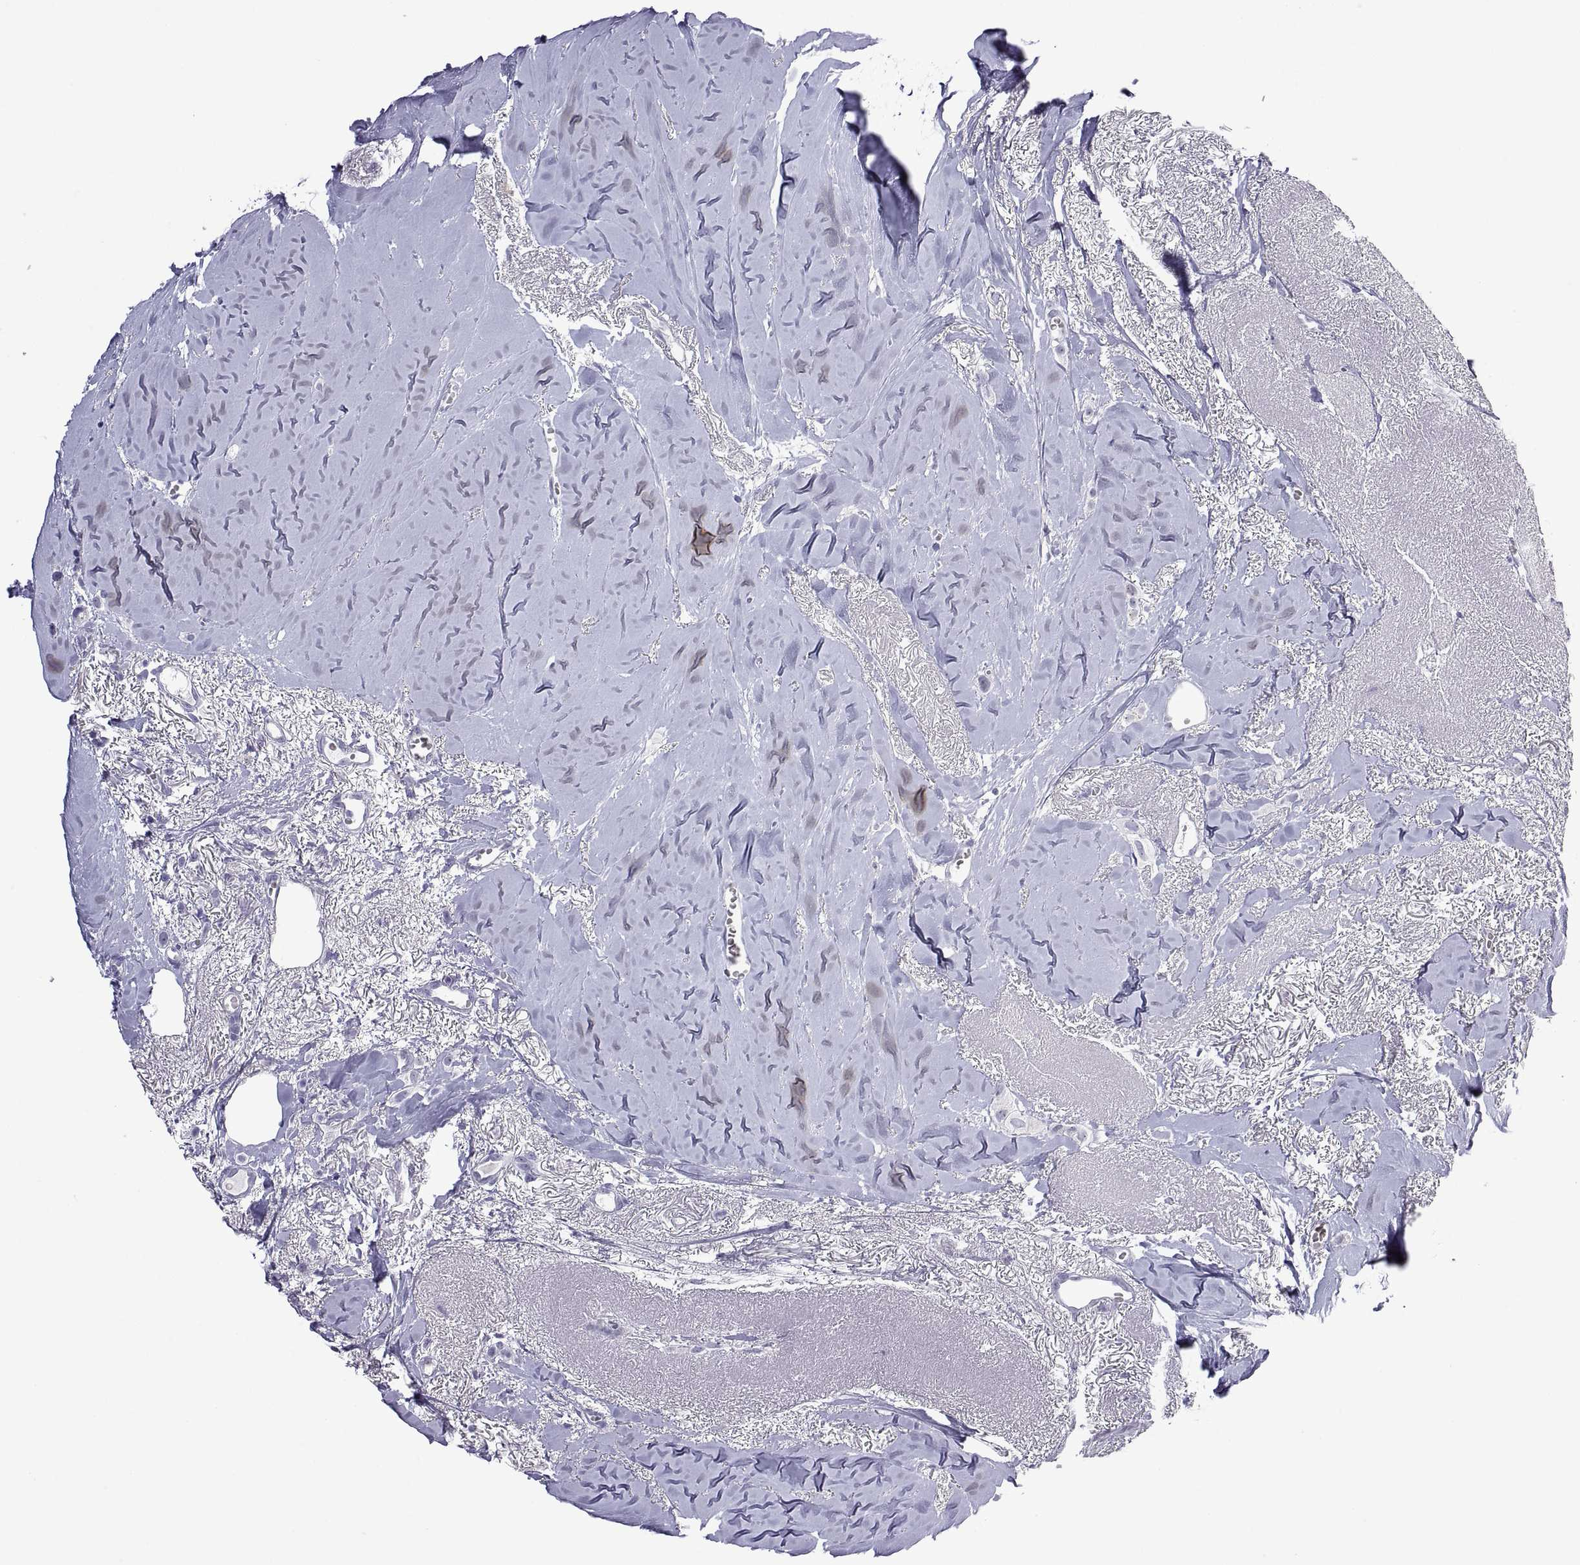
{"staining": {"intensity": "negative", "quantity": "none", "location": "none"}, "tissue": "breast cancer", "cell_type": "Tumor cells", "image_type": "cancer", "snomed": [{"axis": "morphology", "description": "Duct carcinoma"}, {"axis": "topography", "description": "Breast"}], "caption": "A micrograph of invasive ductal carcinoma (breast) stained for a protein demonstrates no brown staining in tumor cells.", "gene": "VSX2", "patient": {"sex": "female", "age": 85}}